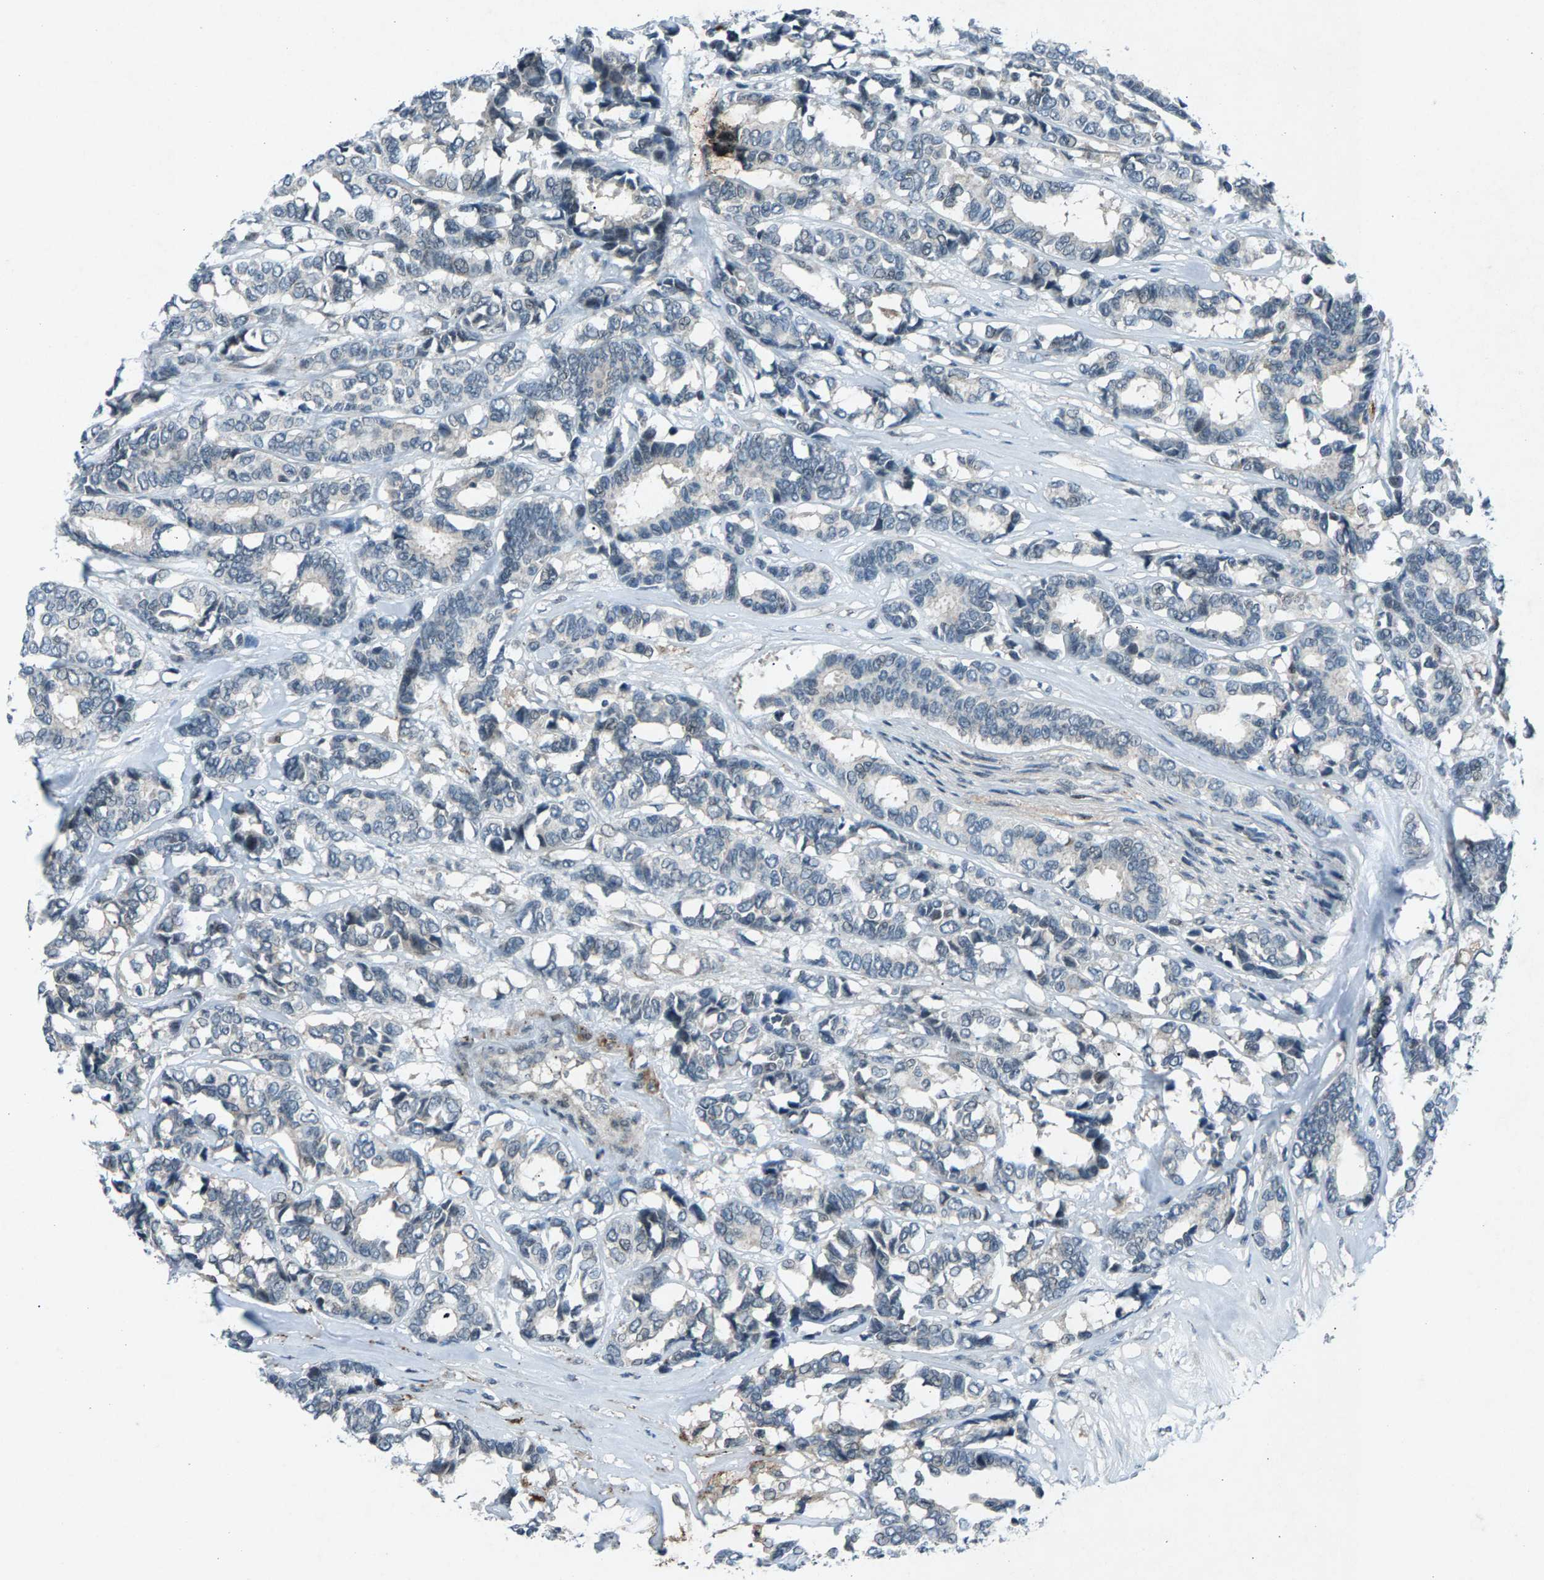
{"staining": {"intensity": "negative", "quantity": "none", "location": "none"}, "tissue": "breast cancer", "cell_type": "Tumor cells", "image_type": "cancer", "snomed": [{"axis": "morphology", "description": "Duct carcinoma"}, {"axis": "topography", "description": "Breast"}], "caption": "Tumor cells show no significant protein expression in breast cancer.", "gene": "ZPR1", "patient": {"sex": "female", "age": 87}}